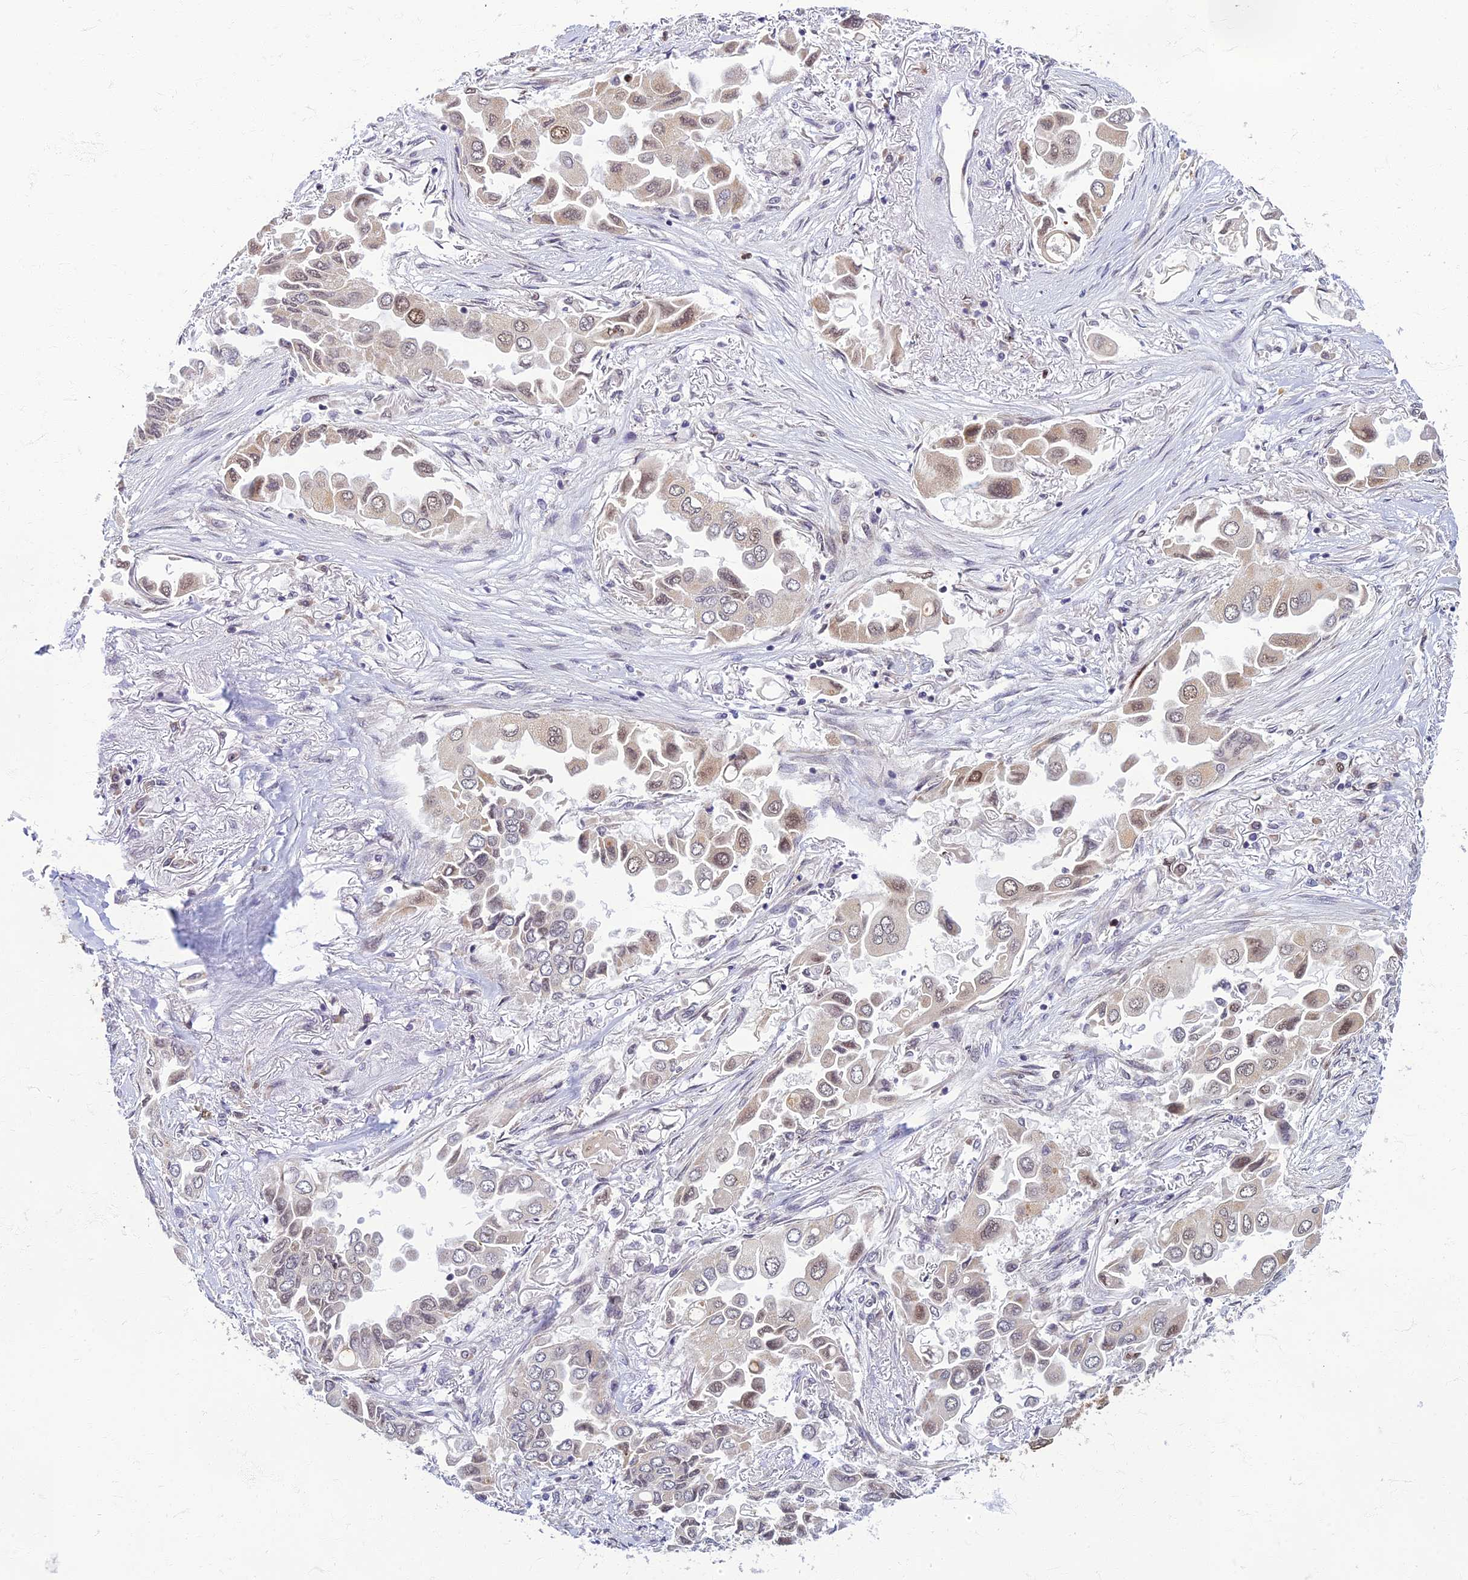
{"staining": {"intensity": "moderate", "quantity": "25%-75%", "location": "nuclear"}, "tissue": "lung cancer", "cell_type": "Tumor cells", "image_type": "cancer", "snomed": [{"axis": "morphology", "description": "Adenocarcinoma, NOS"}, {"axis": "topography", "description": "Lung"}], "caption": "A medium amount of moderate nuclear positivity is identified in approximately 25%-75% of tumor cells in lung cancer (adenocarcinoma) tissue. The protein is shown in brown color, while the nuclei are stained blue.", "gene": "EARS2", "patient": {"sex": "female", "age": 76}}